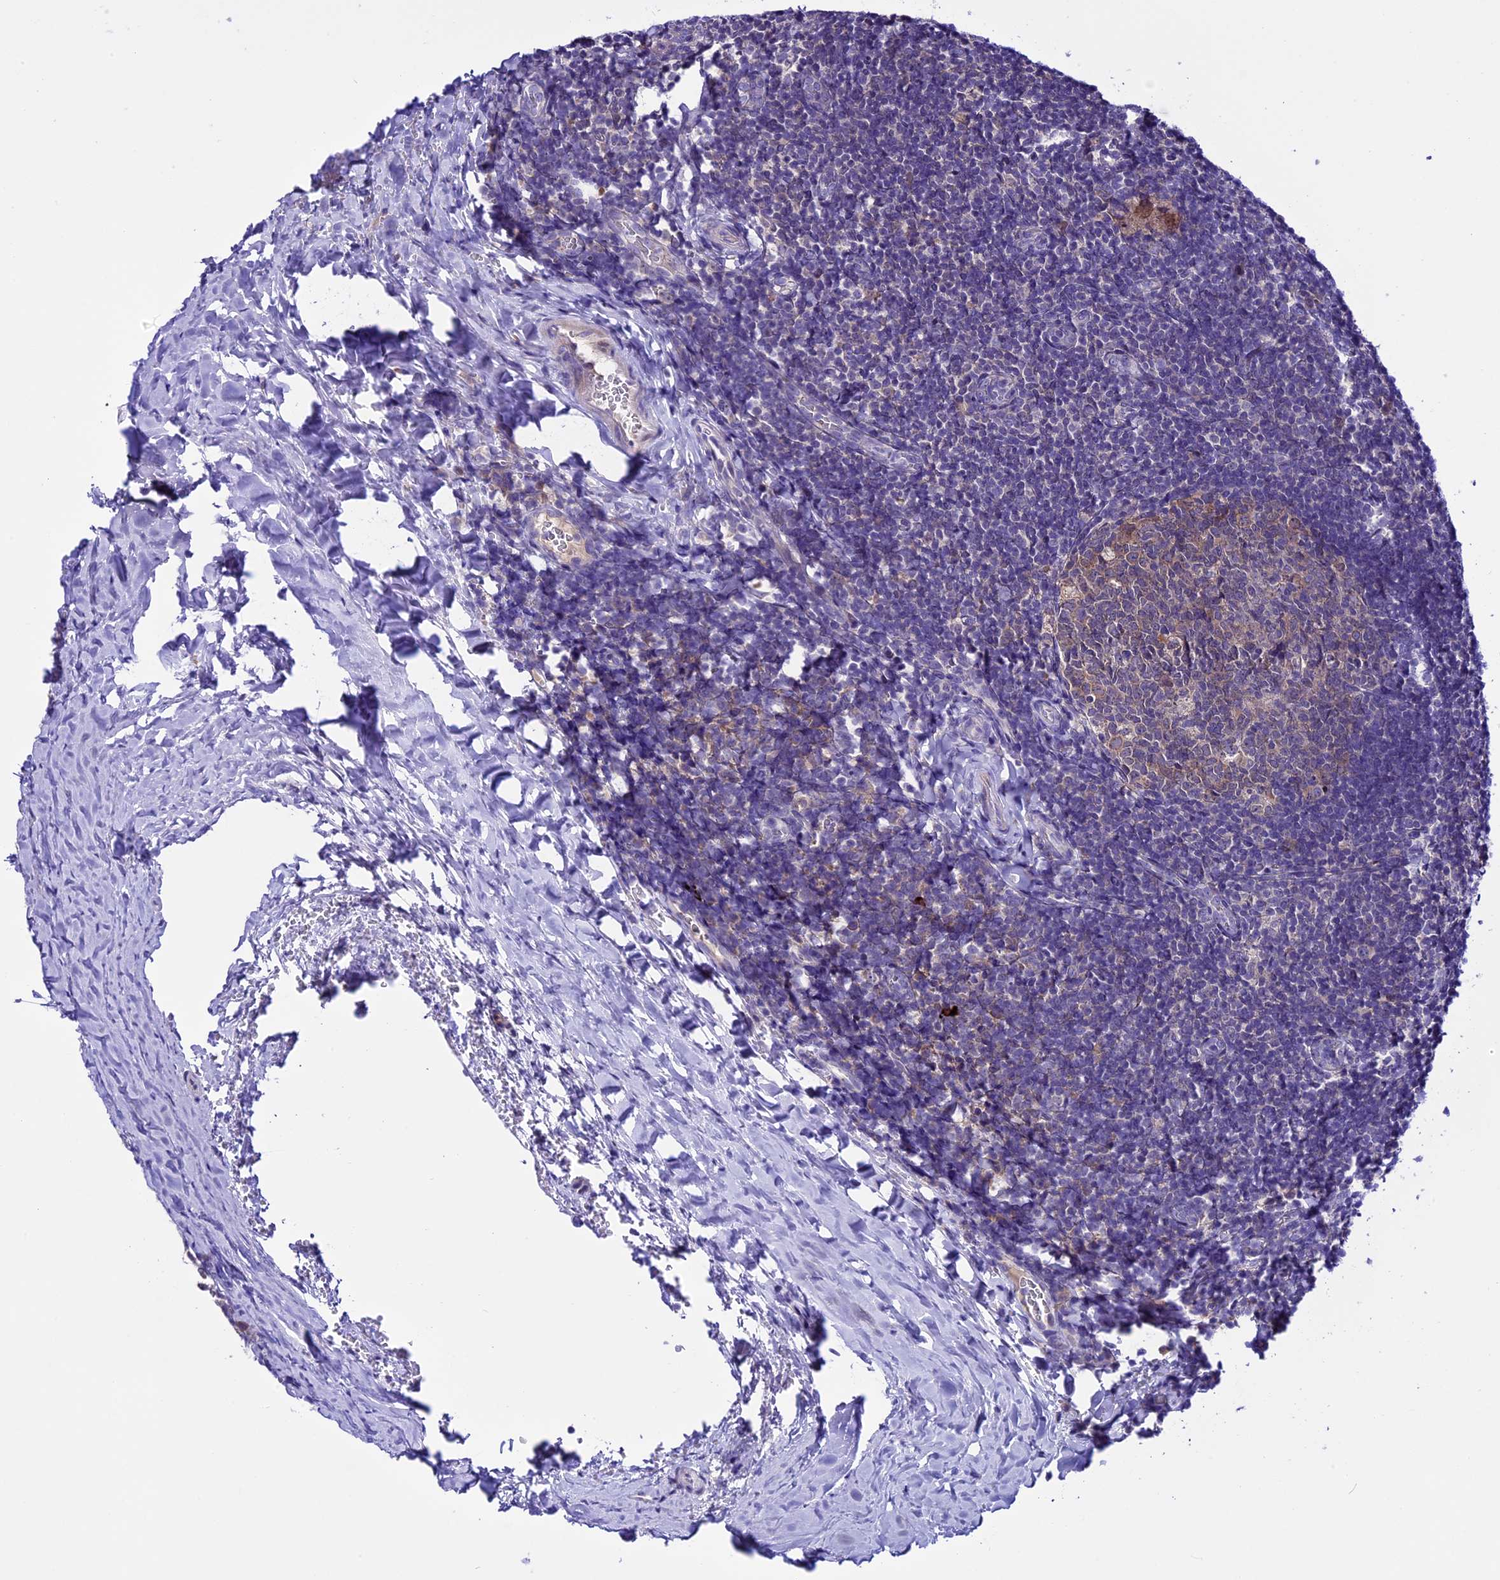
{"staining": {"intensity": "weak", "quantity": "25%-75%", "location": "cytoplasmic/membranous"}, "tissue": "tonsil", "cell_type": "Germinal center cells", "image_type": "normal", "snomed": [{"axis": "morphology", "description": "Normal tissue, NOS"}, {"axis": "topography", "description": "Tonsil"}], "caption": "Immunohistochemistry staining of unremarkable tonsil, which shows low levels of weak cytoplasmic/membranous staining in approximately 25%-75% of germinal center cells indicating weak cytoplasmic/membranous protein expression. The staining was performed using DAB (3,3'-diaminobenzidine) (brown) for protein detection and nuclei were counterstained in hematoxylin (blue).", "gene": "XKR7", "patient": {"sex": "male", "age": 17}}